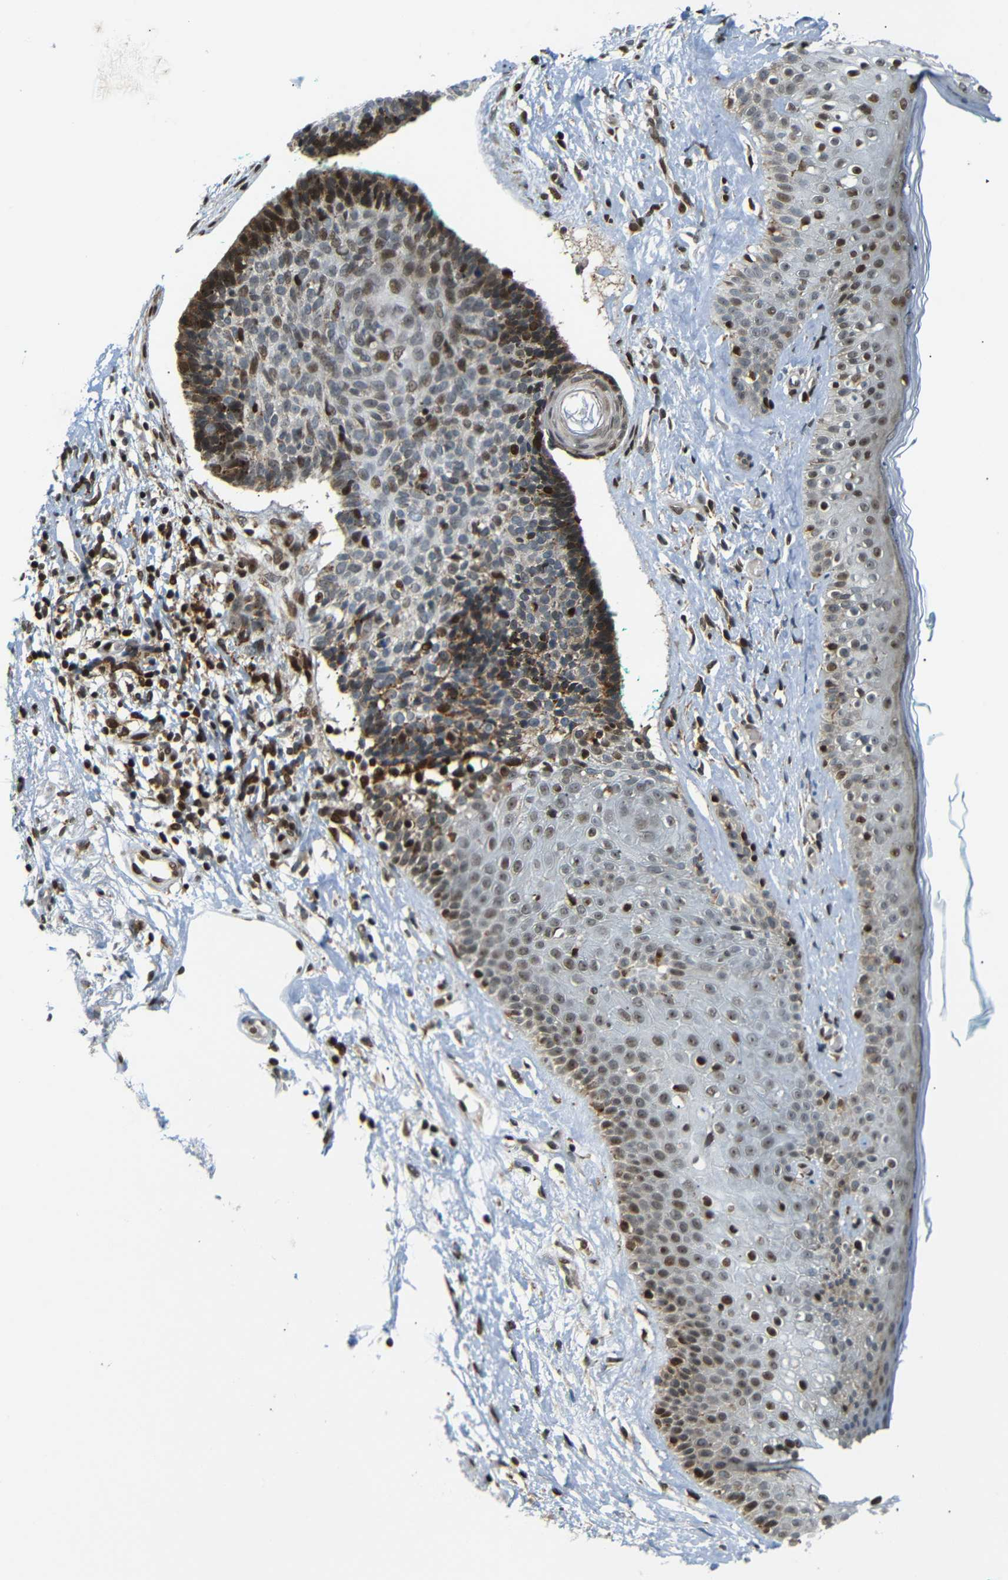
{"staining": {"intensity": "moderate", "quantity": "25%-75%", "location": "cytoplasmic/membranous,nuclear"}, "tissue": "skin cancer", "cell_type": "Tumor cells", "image_type": "cancer", "snomed": [{"axis": "morphology", "description": "Basal cell carcinoma"}, {"axis": "topography", "description": "Skin"}], "caption": "Moderate cytoplasmic/membranous and nuclear staining for a protein is present in about 25%-75% of tumor cells of skin cancer (basal cell carcinoma) using immunohistochemistry (IHC).", "gene": "SPCS2", "patient": {"sex": "female", "age": 84}}